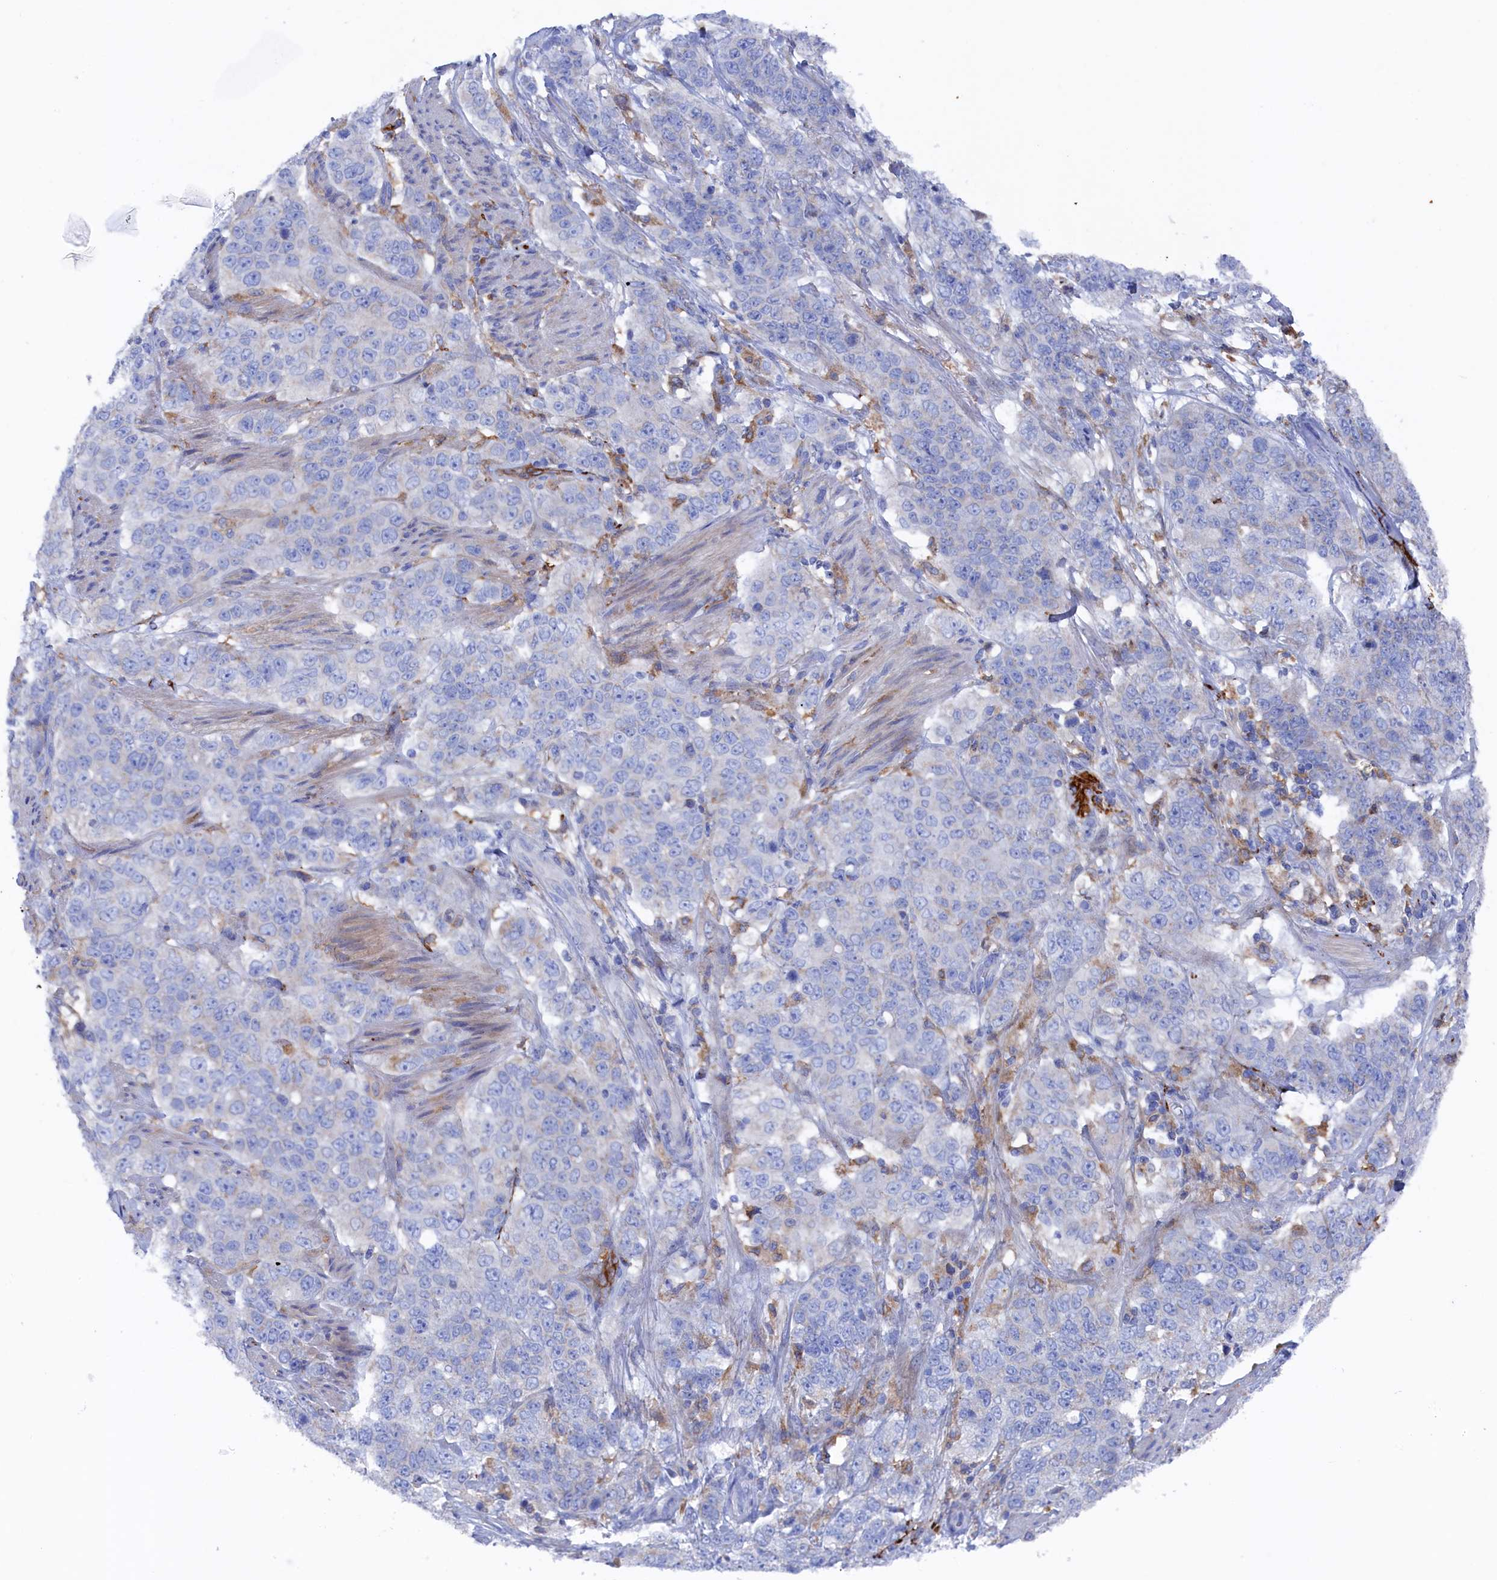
{"staining": {"intensity": "negative", "quantity": "none", "location": "none"}, "tissue": "stomach cancer", "cell_type": "Tumor cells", "image_type": "cancer", "snomed": [{"axis": "morphology", "description": "Adenocarcinoma, NOS"}, {"axis": "topography", "description": "Stomach"}], "caption": "DAB immunohistochemical staining of human stomach adenocarcinoma exhibits no significant positivity in tumor cells.", "gene": "C12orf73", "patient": {"sex": "male", "age": 48}}